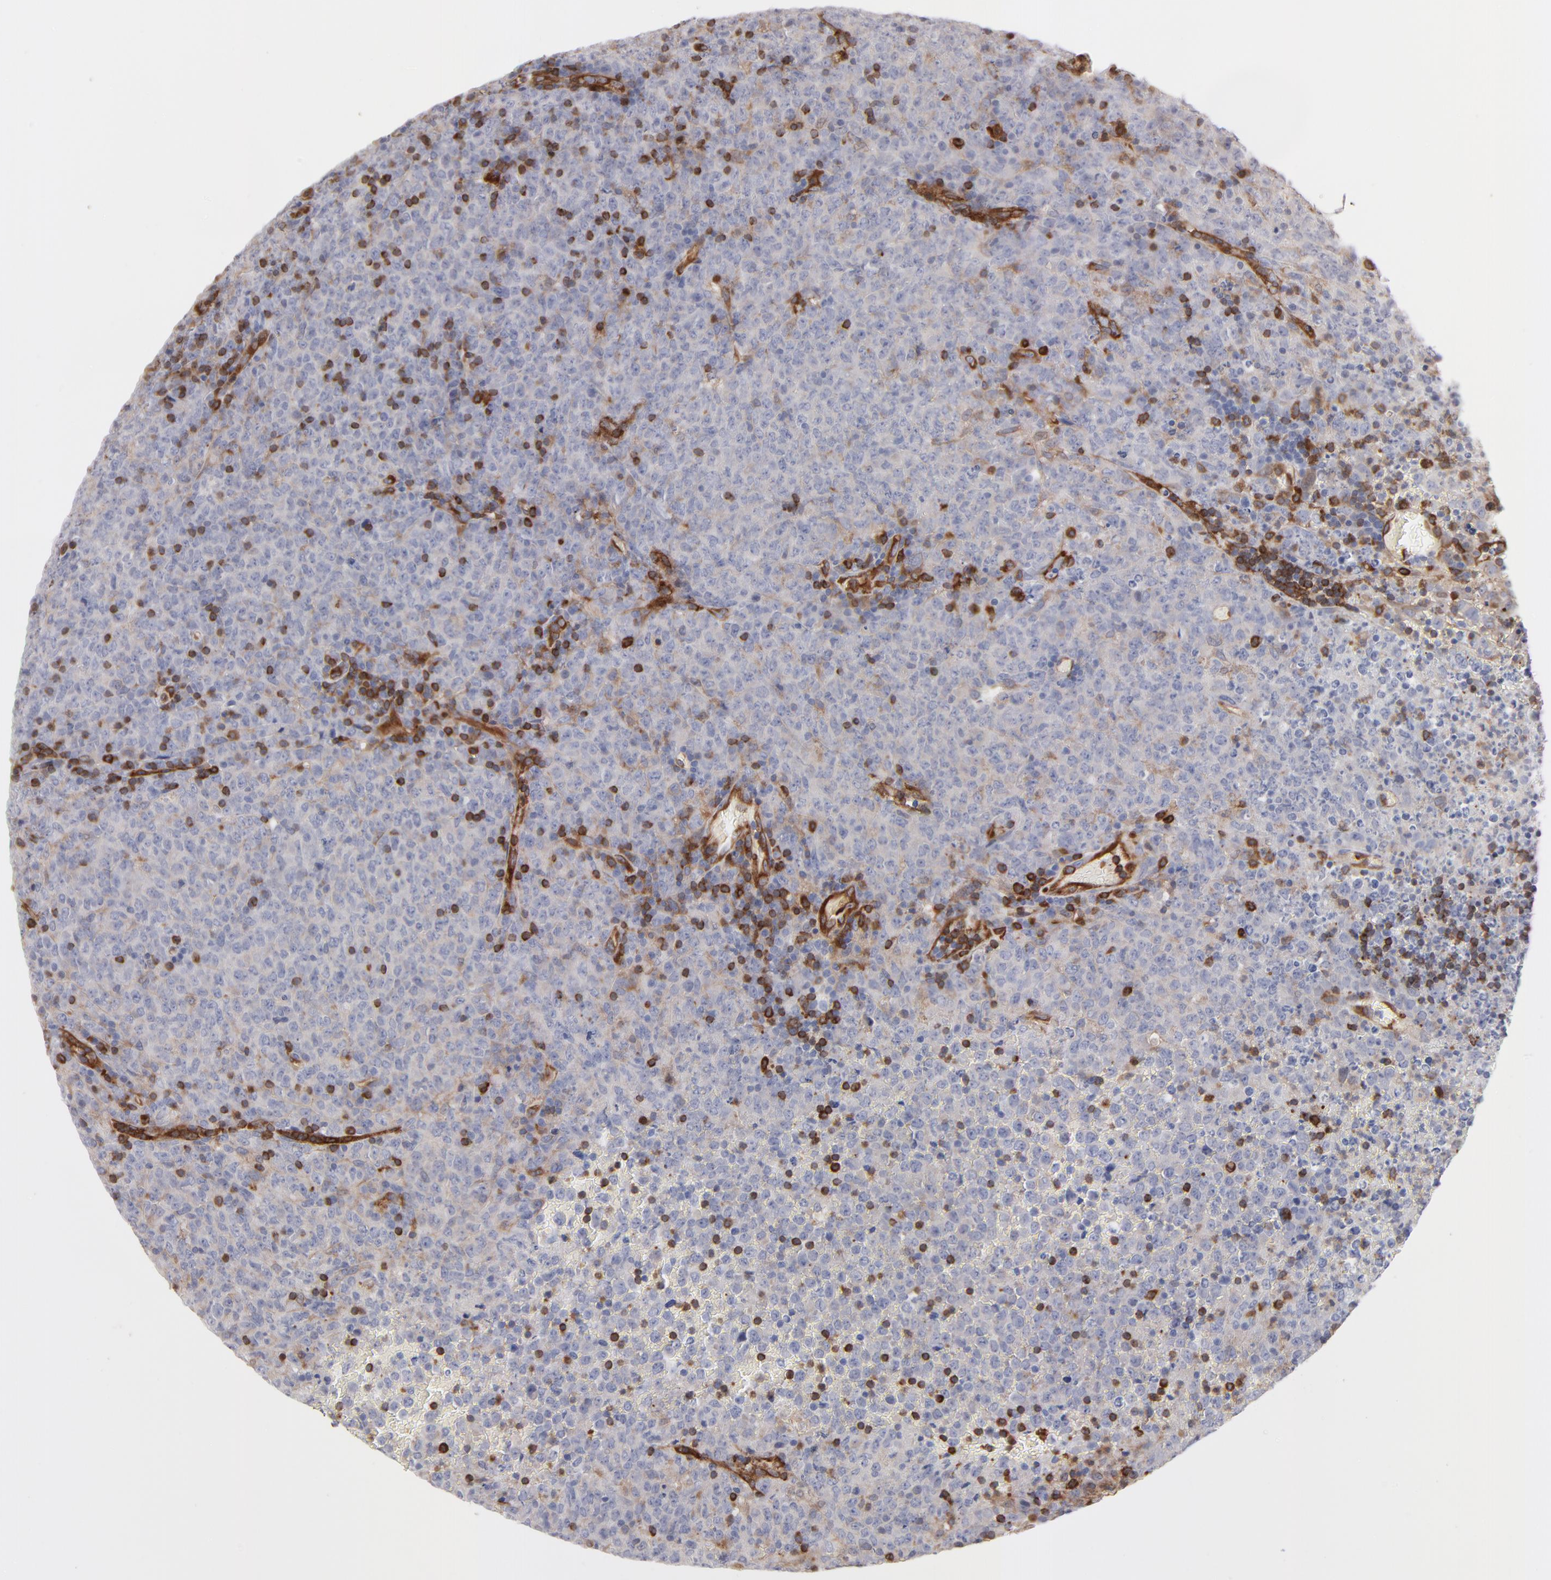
{"staining": {"intensity": "strong", "quantity": "<25%", "location": "cytoplasmic/membranous"}, "tissue": "lymphoma", "cell_type": "Tumor cells", "image_type": "cancer", "snomed": [{"axis": "morphology", "description": "Malignant lymphoma, non-Hodgkin's type, High grade"}, {"axis": "topography", "description": "Tonsil"}], "caption": "Protein expression analysis of human lymphoma reveals strong cytoplasmic/membranous staining in approximately <25% of tumor cells.", "gene": "PXN", "patient": {"sex": "female", "age": 36}}